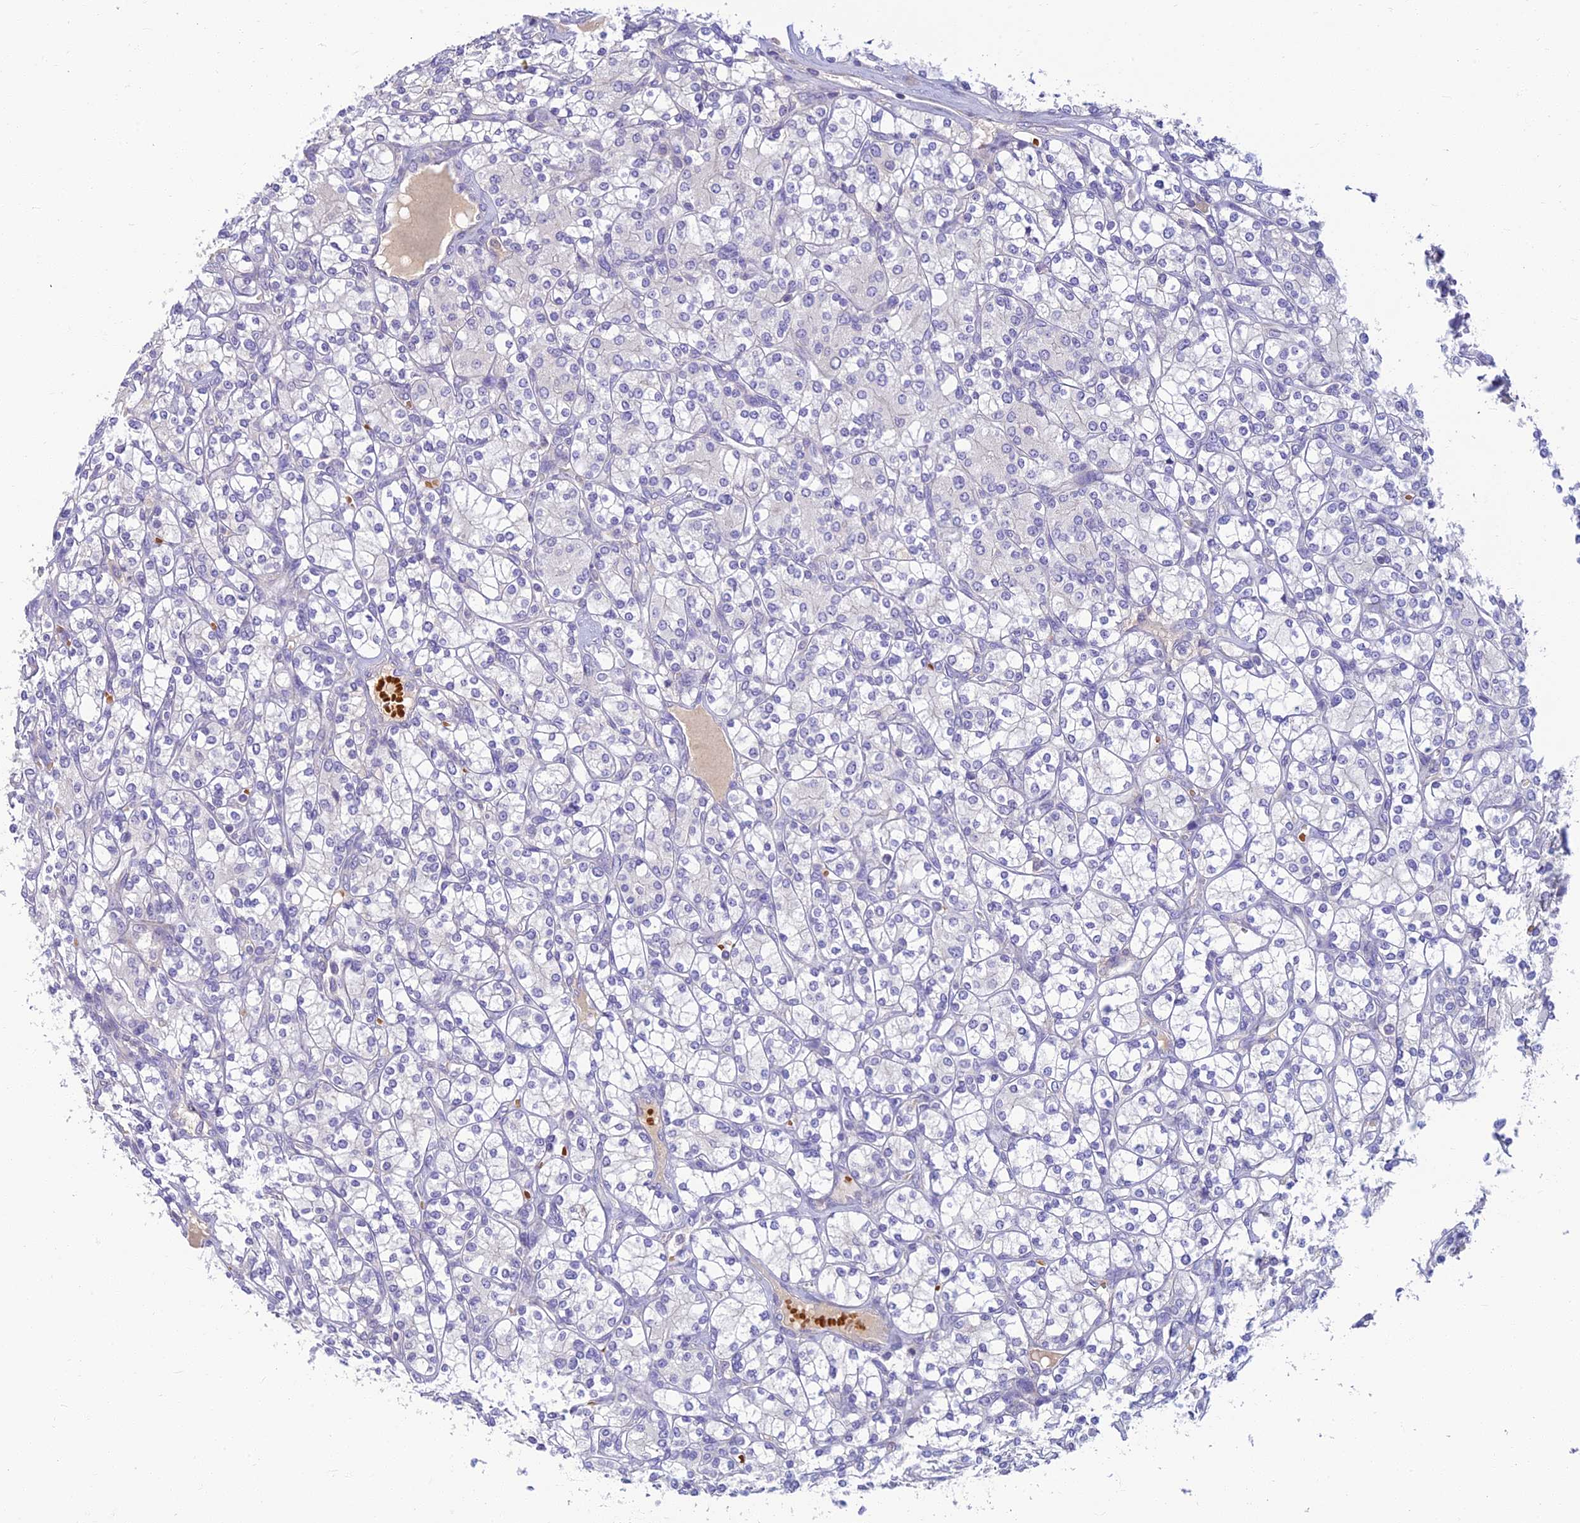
{"staining": {"intensity": "negative", "quantity": "none", "location": "none"}, "tissue": "renal cancer", "cell_type": "Tumor cells", "image_type": "cancer", "snomed": [{"axis": "morphology", "description": "Adenocarcinoma, NOS"}, {"axis": "topography", "description": "Kidney"}], "caption": "Protein analysis of renal adenocarcinoma reveals no significant positivity in tumor cells.", "gene": "CLIP4", "patient": {"sex": "male", "age": 77}}